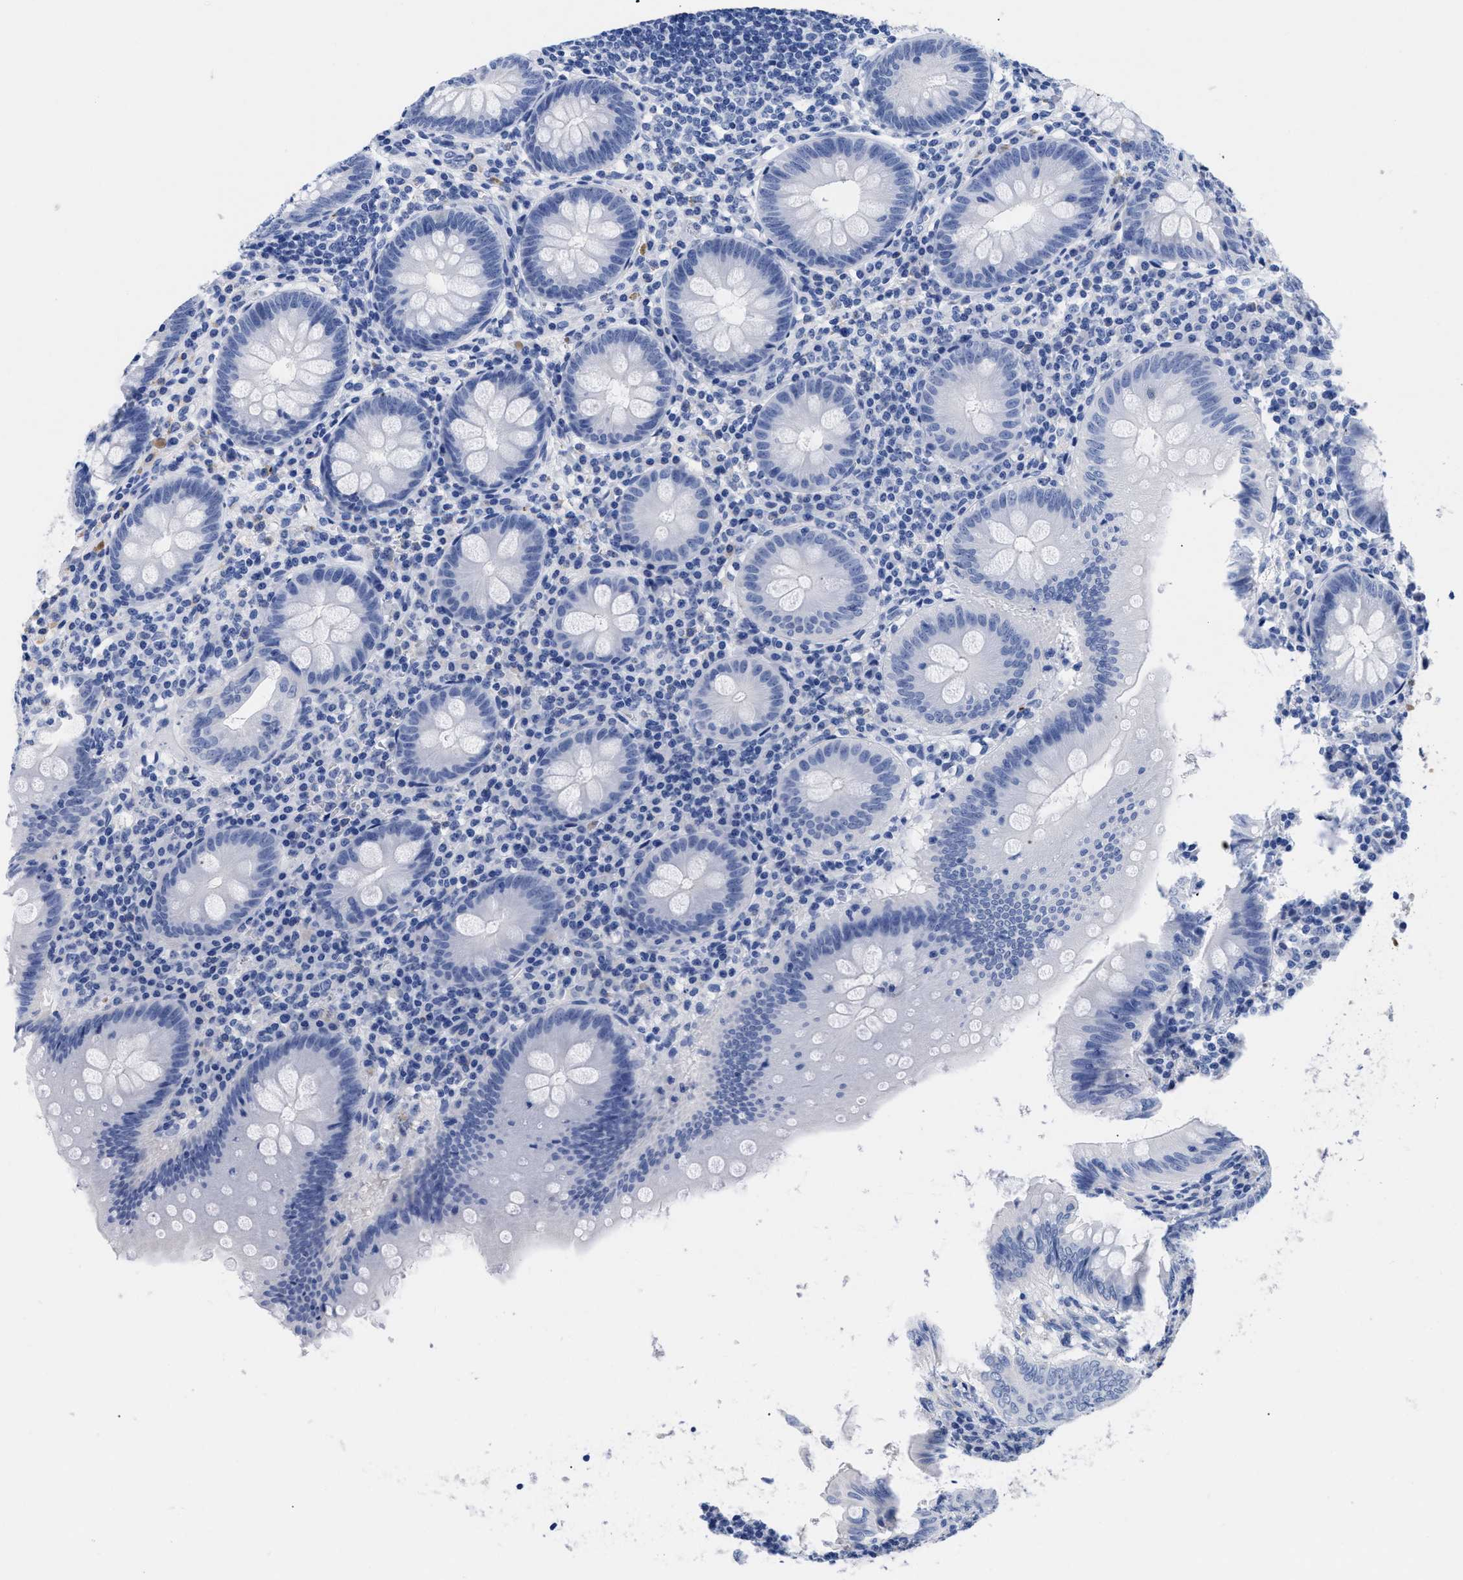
{"staining": {"intensity": "negative", "quantity": "none", "location": "none"}, "tissue": "appendix", "cell_type": "Glandular cells", "image_type": "normal", "snomed": [{"axis": "morphology", "description": "Normal tissue, NOS"}, {"axis": "topography", "description": "Appendix"}], "caption": "Immunohistochemical staining of benign appendix shows no significant staining in glandular cells. Brightfield microscopy of IHC stained with DAB (brown) and hematoxylin (blue), captured at high magnification.", "gene": "TREML1", "patient": {"sex": "male", "age": 56}}